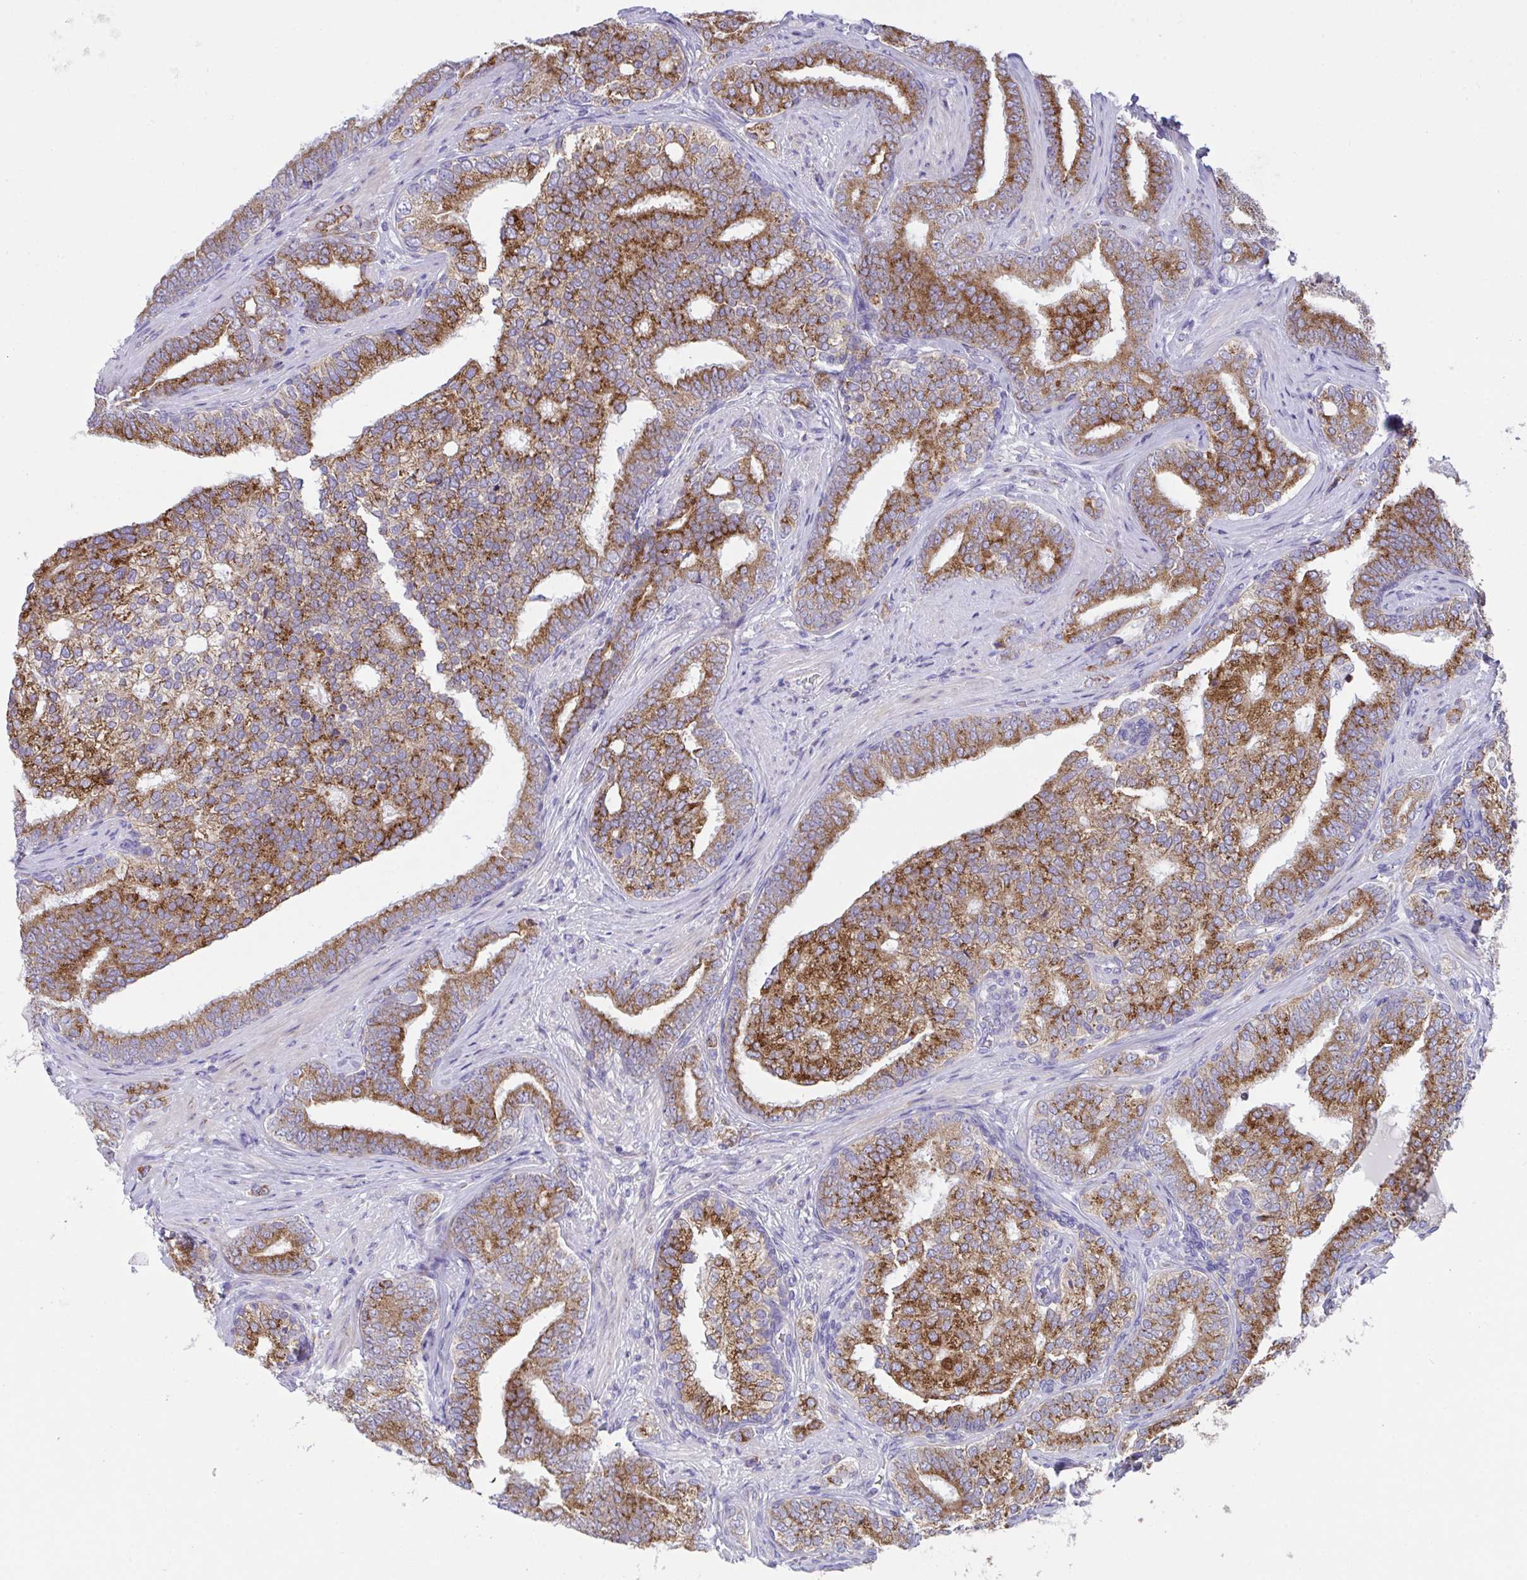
{"staining": {"intensity": "strong", "quantity": ">75%", "location": "cytoplasmic/membranous"}, "tissue": "prostate cancer", "cell_type": "Tumor cells", "image_type": "cancer", "snomed": [{"axis": "morphology", "description": "Adenocarcinoma, High grade"}, {"axis": "topography", "description": "Prostate"}], "caption": "Protein expression analysis of prostate cancer demonstrates strong cytoplasmic/membranous positivity in about >75% of tumor cells.", "gene": "MIA3", "patient": {"sex": "male", "age": 72}}